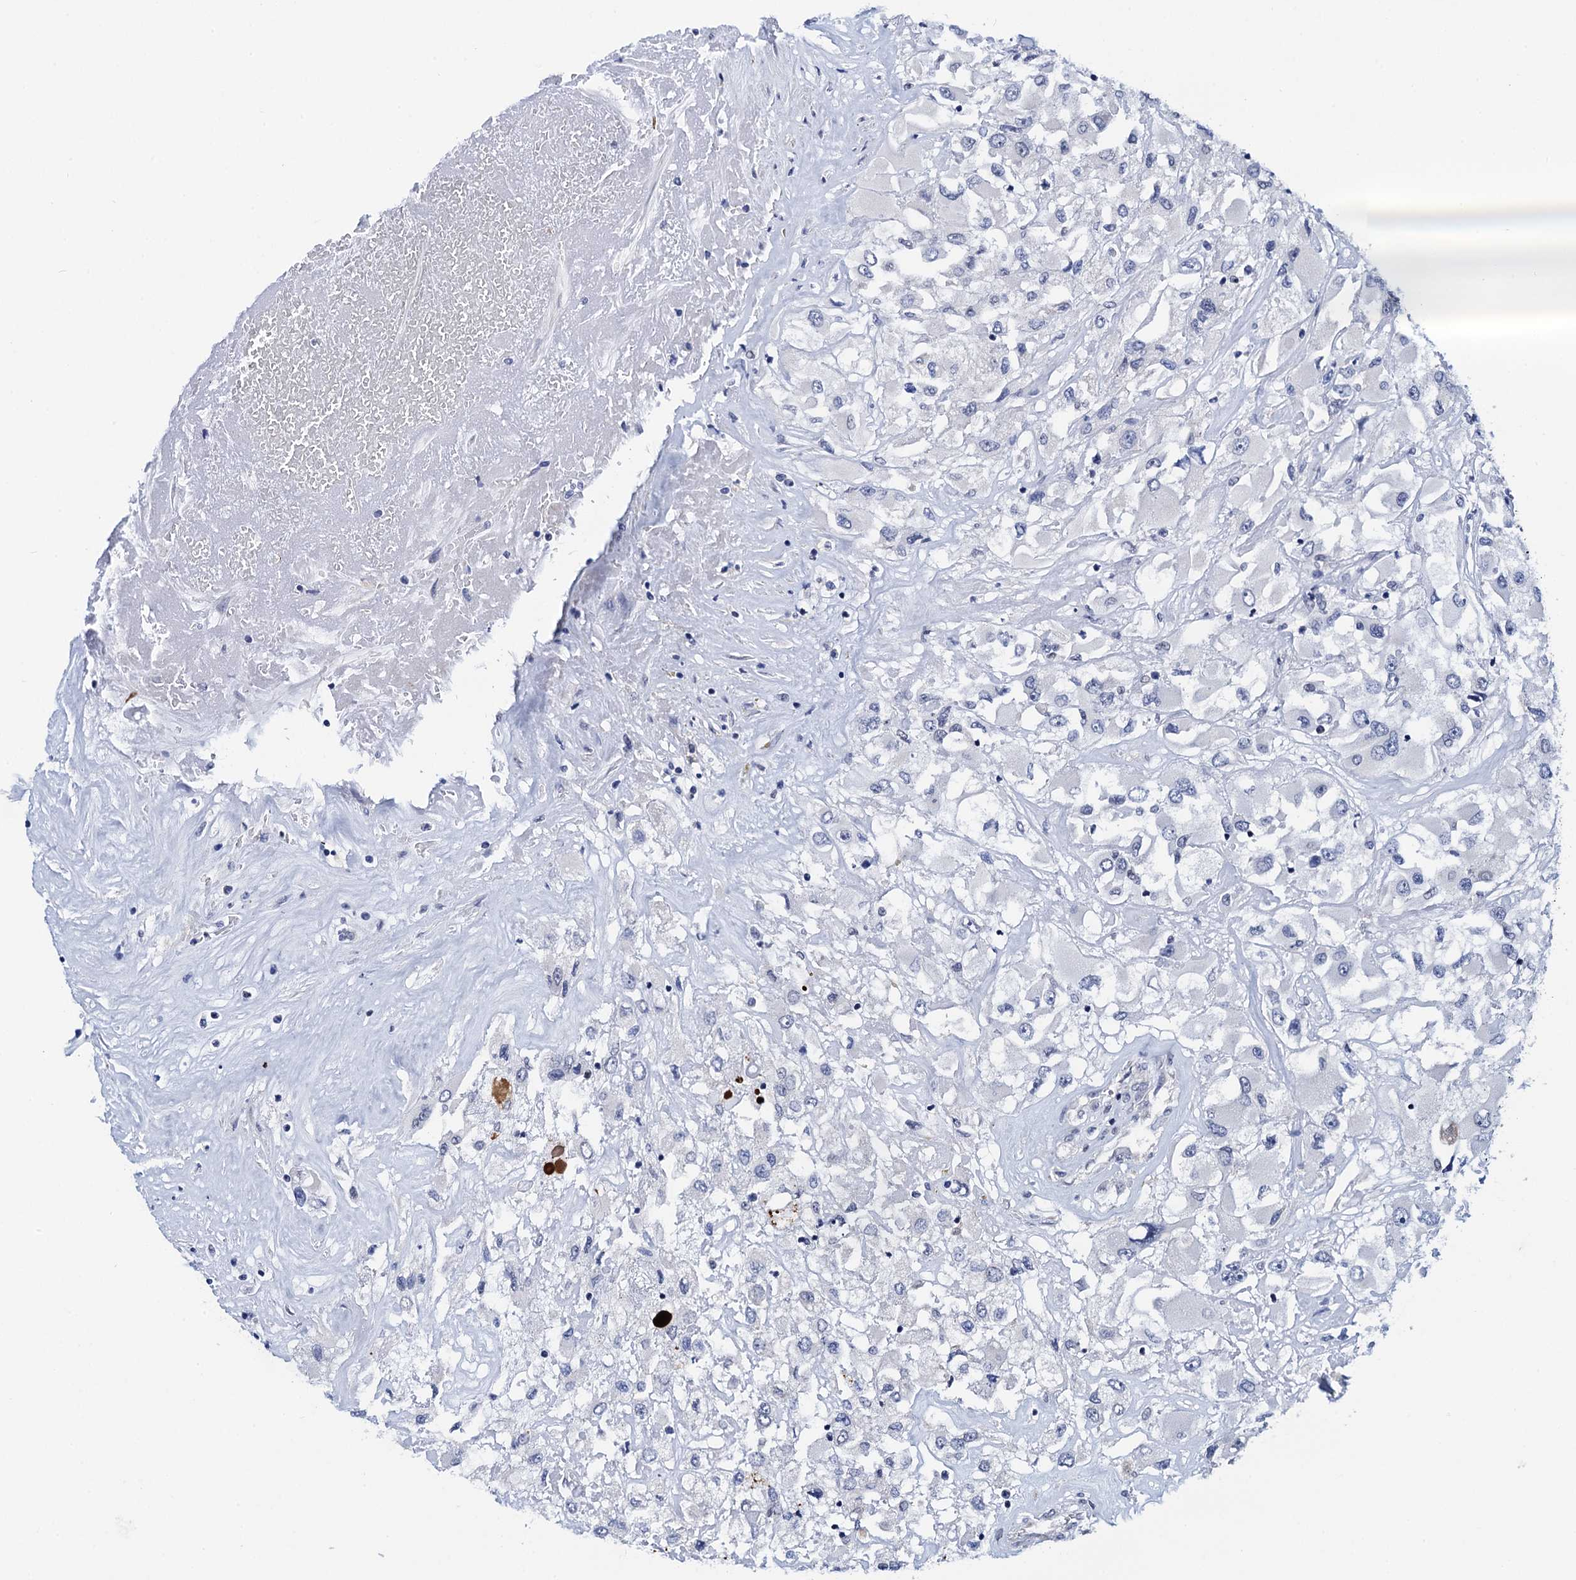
{"staining": {"intensity": "negative", "quantity": "none", "location": "none"}, "tissue": "renal cancer", "cell_type": "Tumor cells", "image_type": "cancer", "snomed": [{"axis": "morphology", "description": "Adenocarcinoma, NOS"}, {"axis": "topography", "description": "Kidney"}], "caption": "Immunohistochemical staining of human renal adenocarcinoma shows no significant staining in tumor cells.", "gene": "C16orf87", "patient": {"sex": "female", "age": 52}}